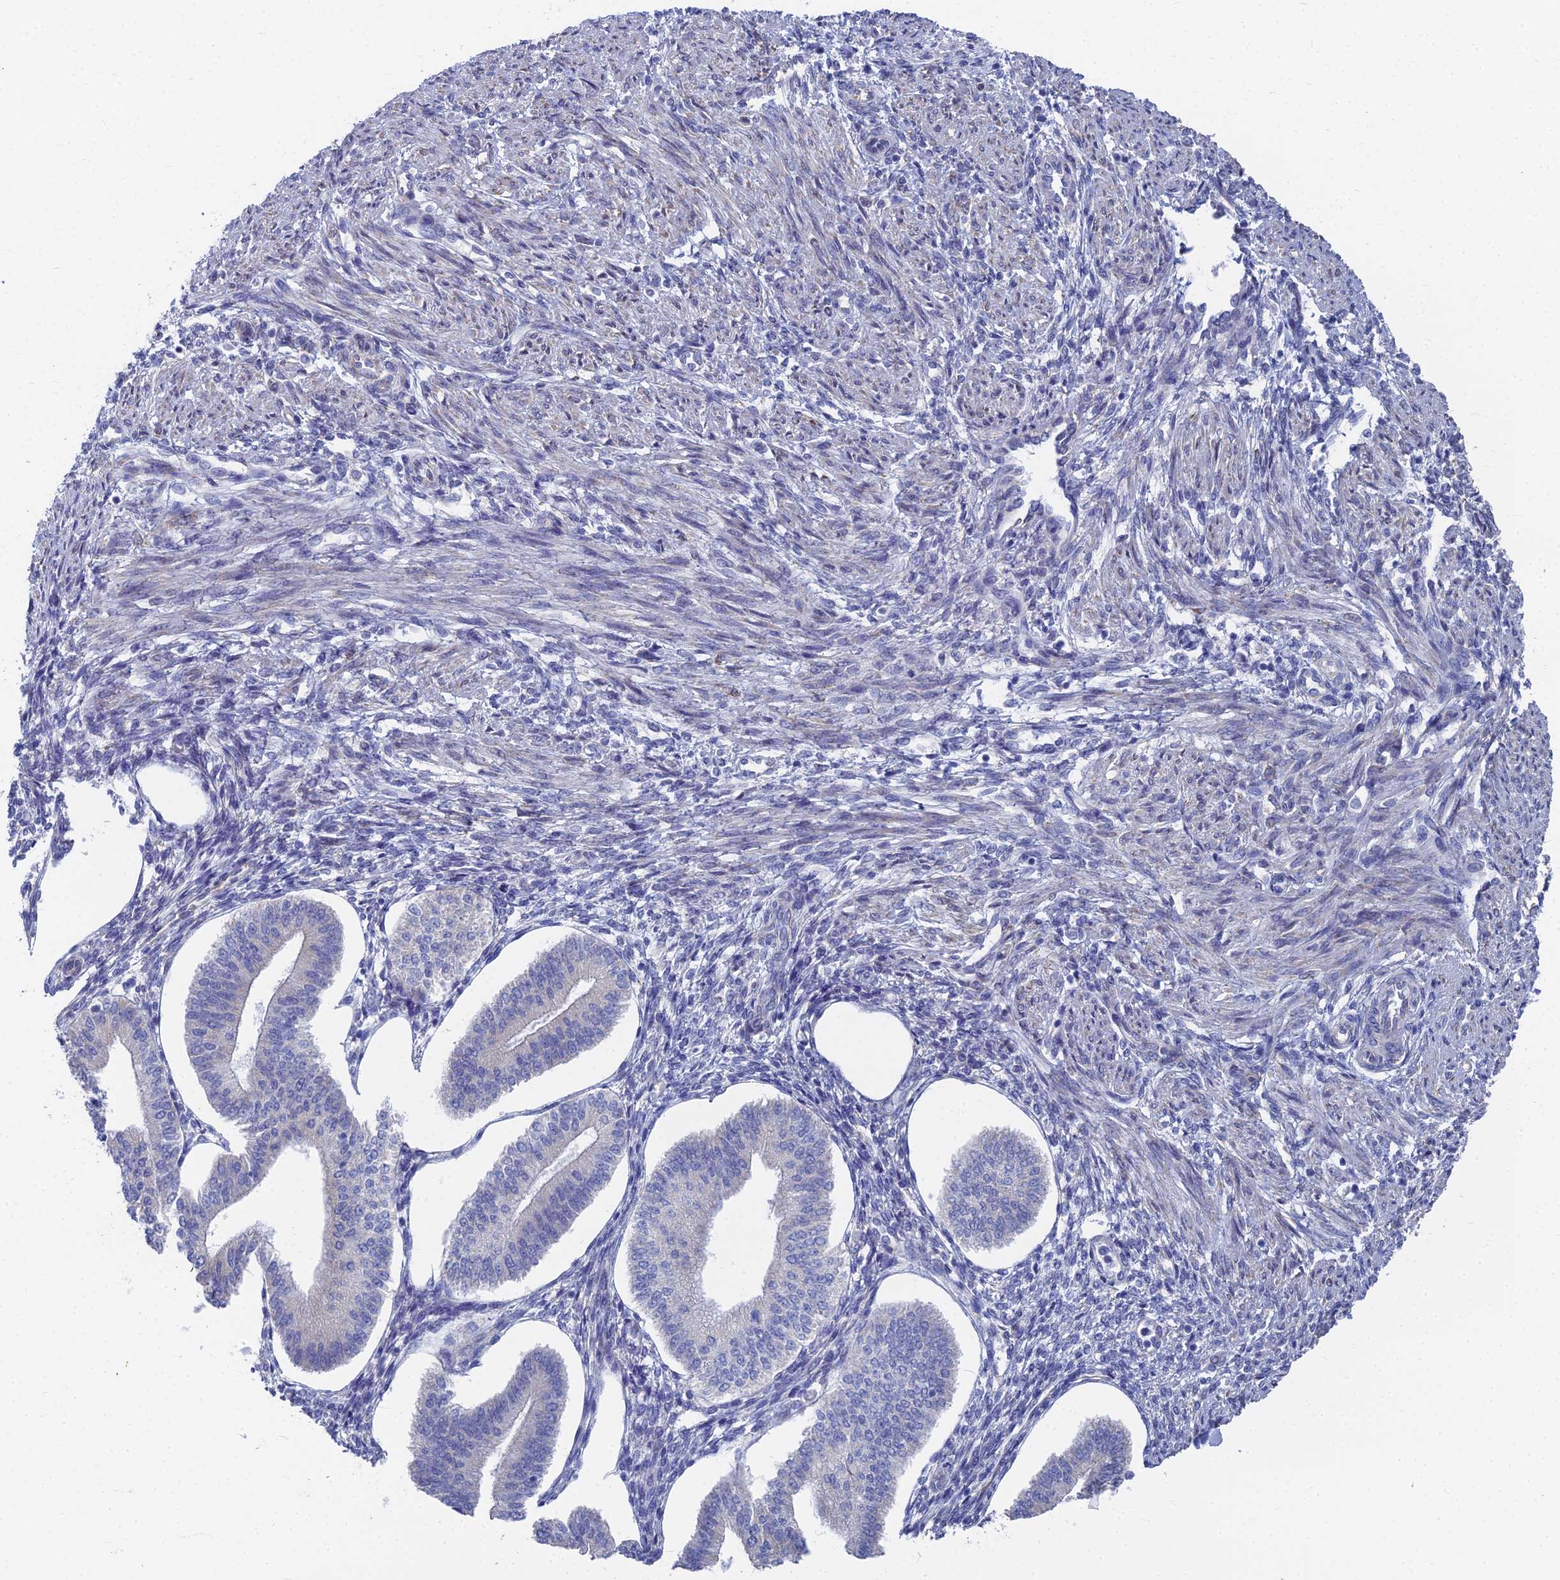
{"staining": {"intensity": "negative", "quantity": "none", "location": "none"}, "tissue": "endometrium", "cell_type": "Cells in endometrial stroma", "image_type": "normal", "snomed": [{"axis": "morphology", "description": "Normal tissue, NOS"}, {"axis": "topography", "description": "Endometrium"}], "caption": "Immunohistochemistry (IHC) of normal human endometrium reveals no expression in cells in endometrial stroma. (Immunohistochemistry, brightfield microscopy, high magnification).", "gene": "TNNT3", "patient": {"sex": "female", "age": 34}}